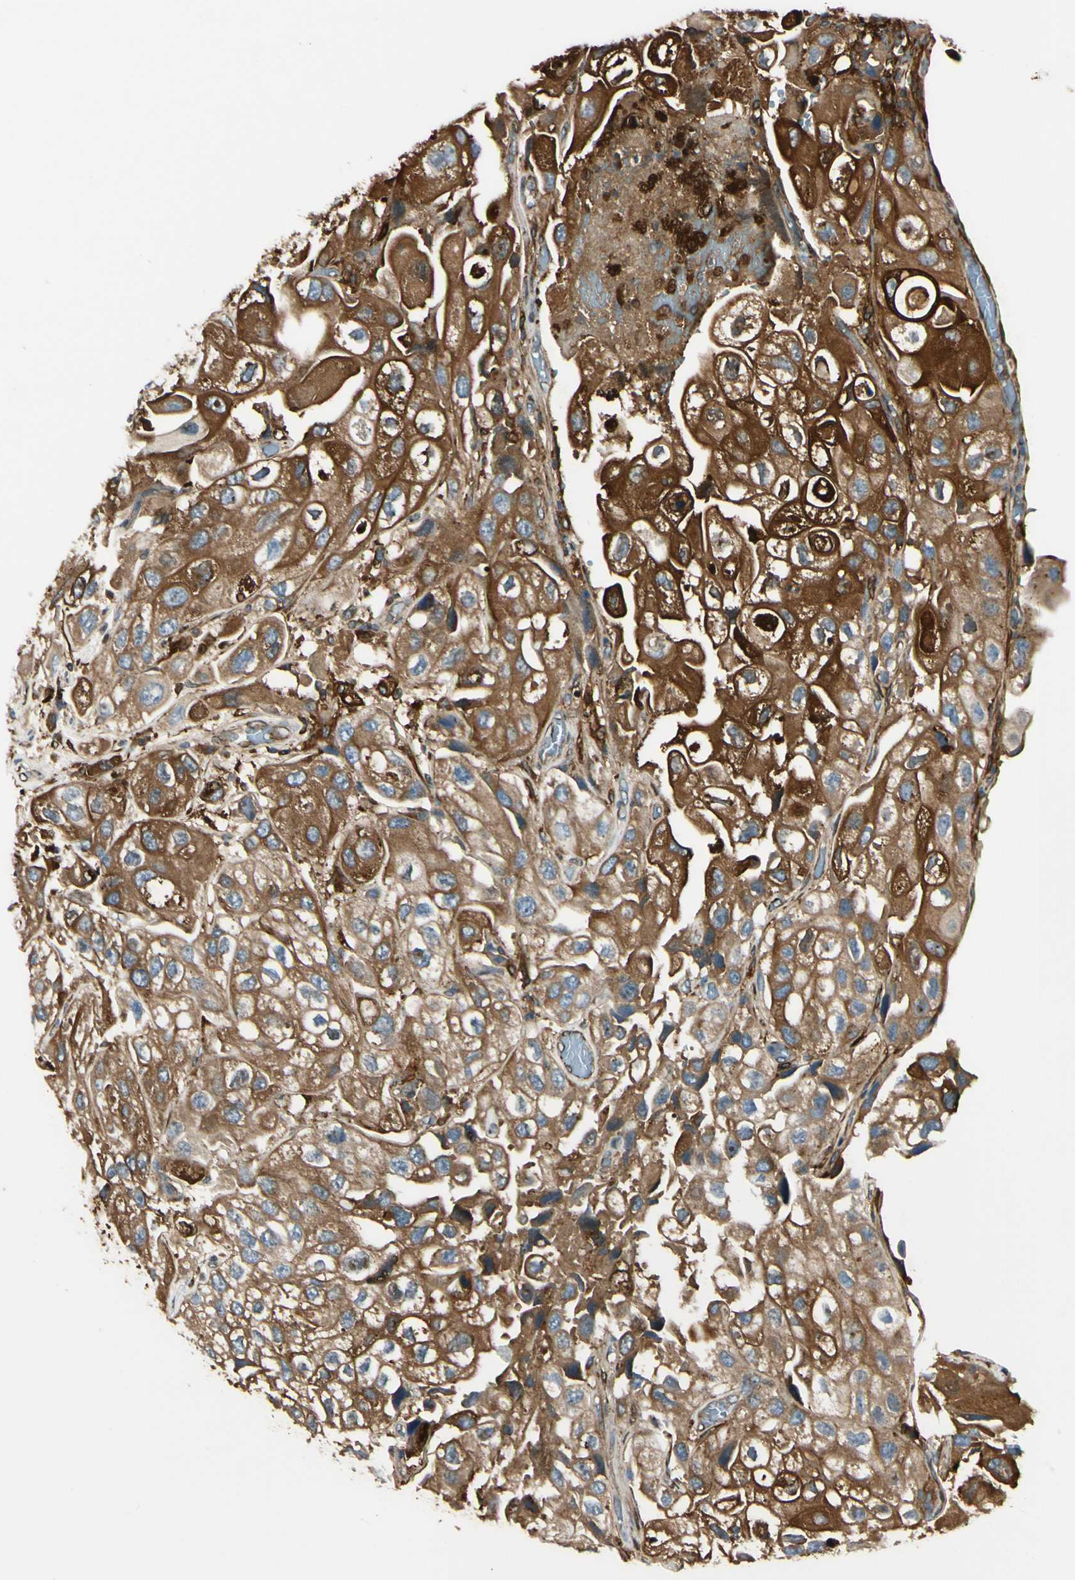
{"staining": {"intensity": "strong", "quantity": ">75%", "location": "cytoplasmic/membranous"}, "tissue": "urothelial cancer", "cell_type": "Tumor cells", "image_type": "cancer", "snomed": [{"axis": "morphology", "description": "Urothelial carcinoma, High grade"}, {"axis": "topography", "description": "Urinary bladder"}], "caption": "Tumor cells exhibit high levels of strong cytoplasmic/membranous positivity in about >75% of cells in urothelial cancer.", "gene": "FTH1", "patient": {"sex": "female", "age": 64}}